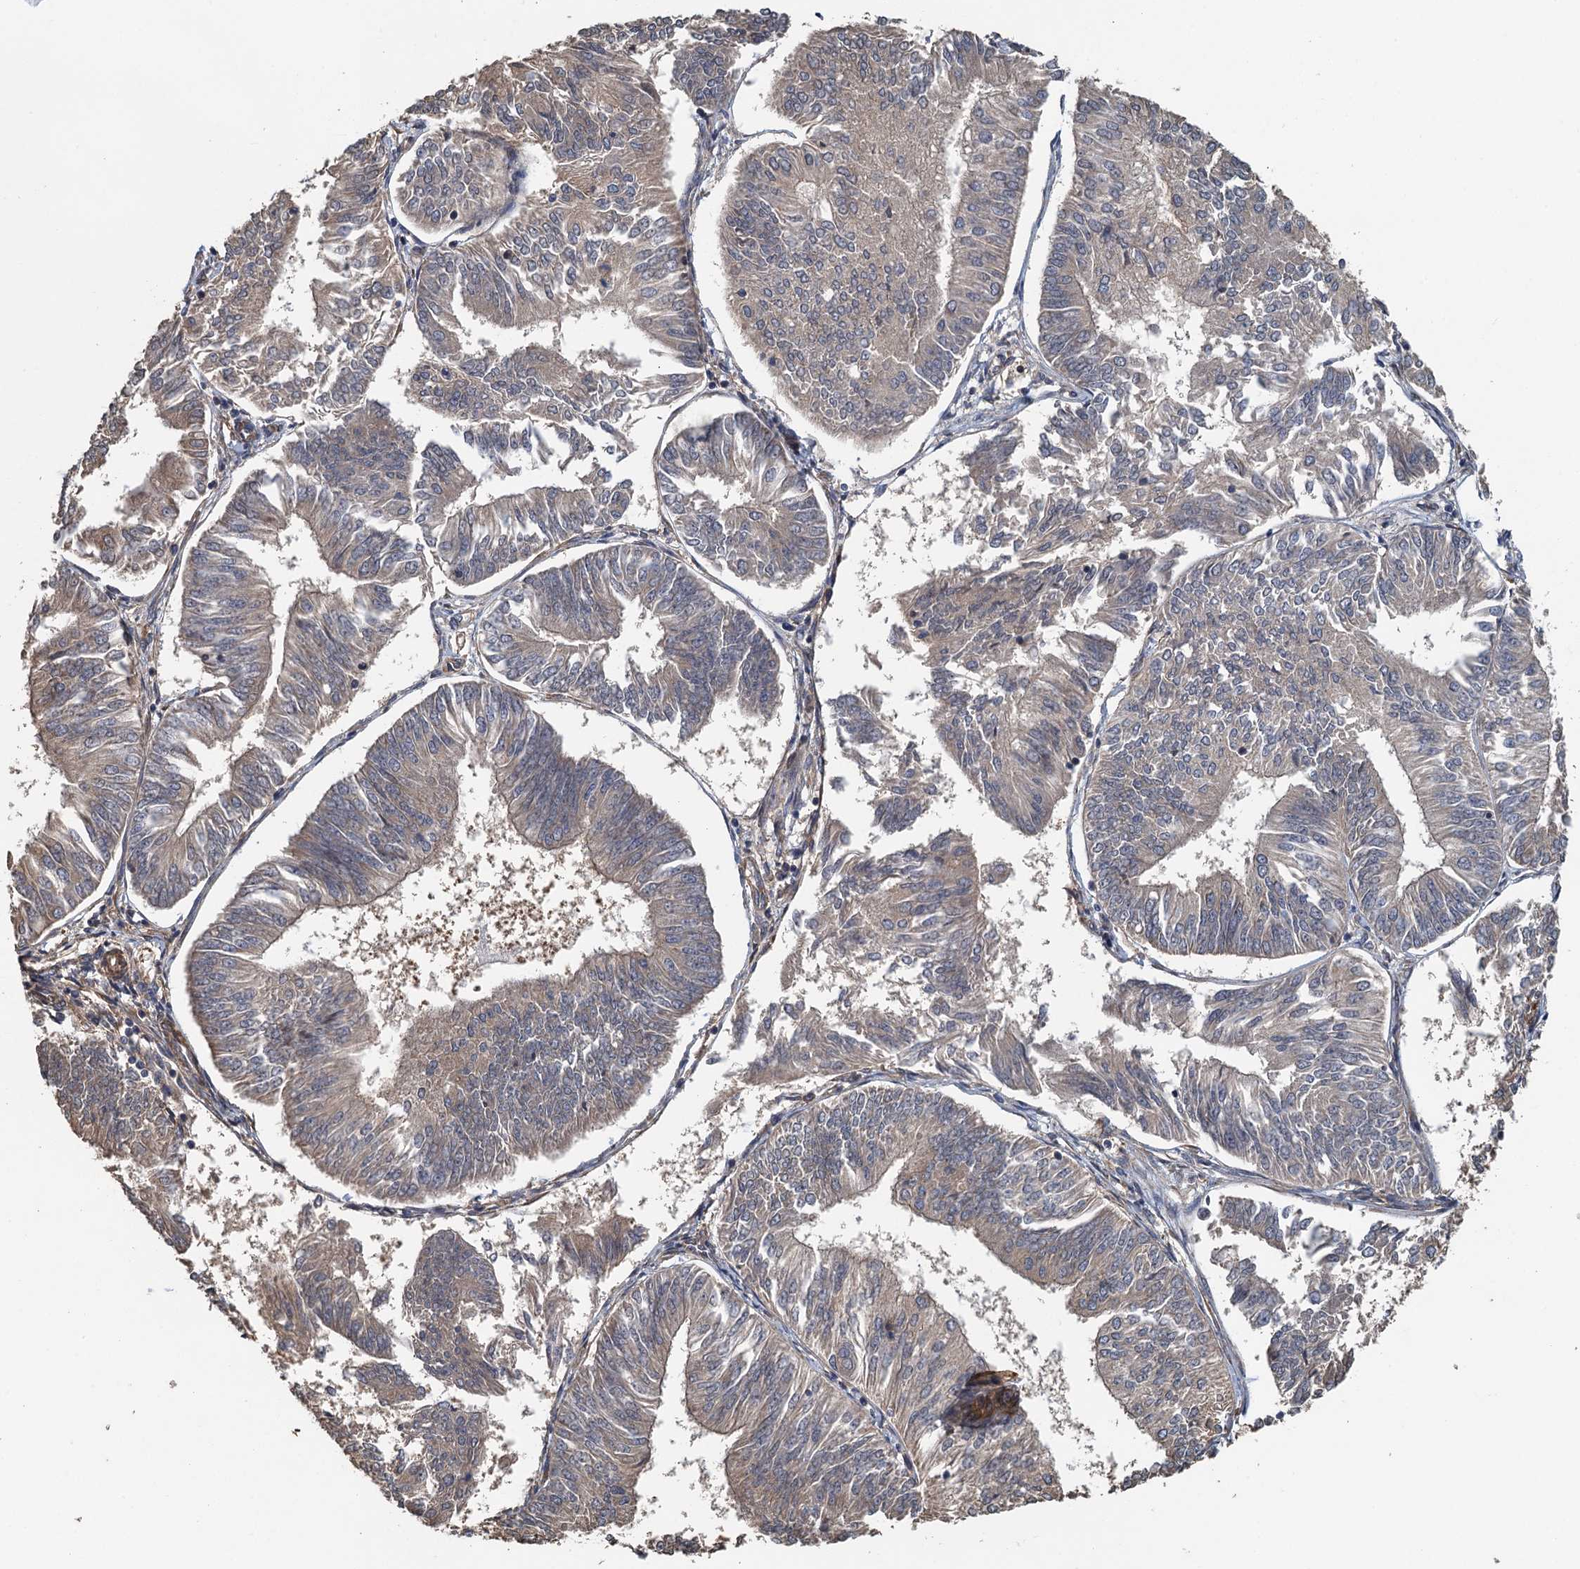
{"staining": {"intensity": "weak", "quantity": "25%-75%", "location": "cytoplasmic/membranous"}, "tissue": "endometrial cancer", "cell_type": "Tumor cells", "image_type": "cancer", "snomed": [{"axis": "morphology", "description": "Adenocarcinoma, NOS"}, {"axis": "topography", "description": "Endometrium"}], "caption": "About 25%-75% of tumor cells in endometrial cancer (adenocarcinoma) reveal weak cytoplasmic/membranous protein positivity as visualized by brown immunohistochemical staining.", "gene": "MEAK7", "patient": {"sex": "female", "age": 58}}